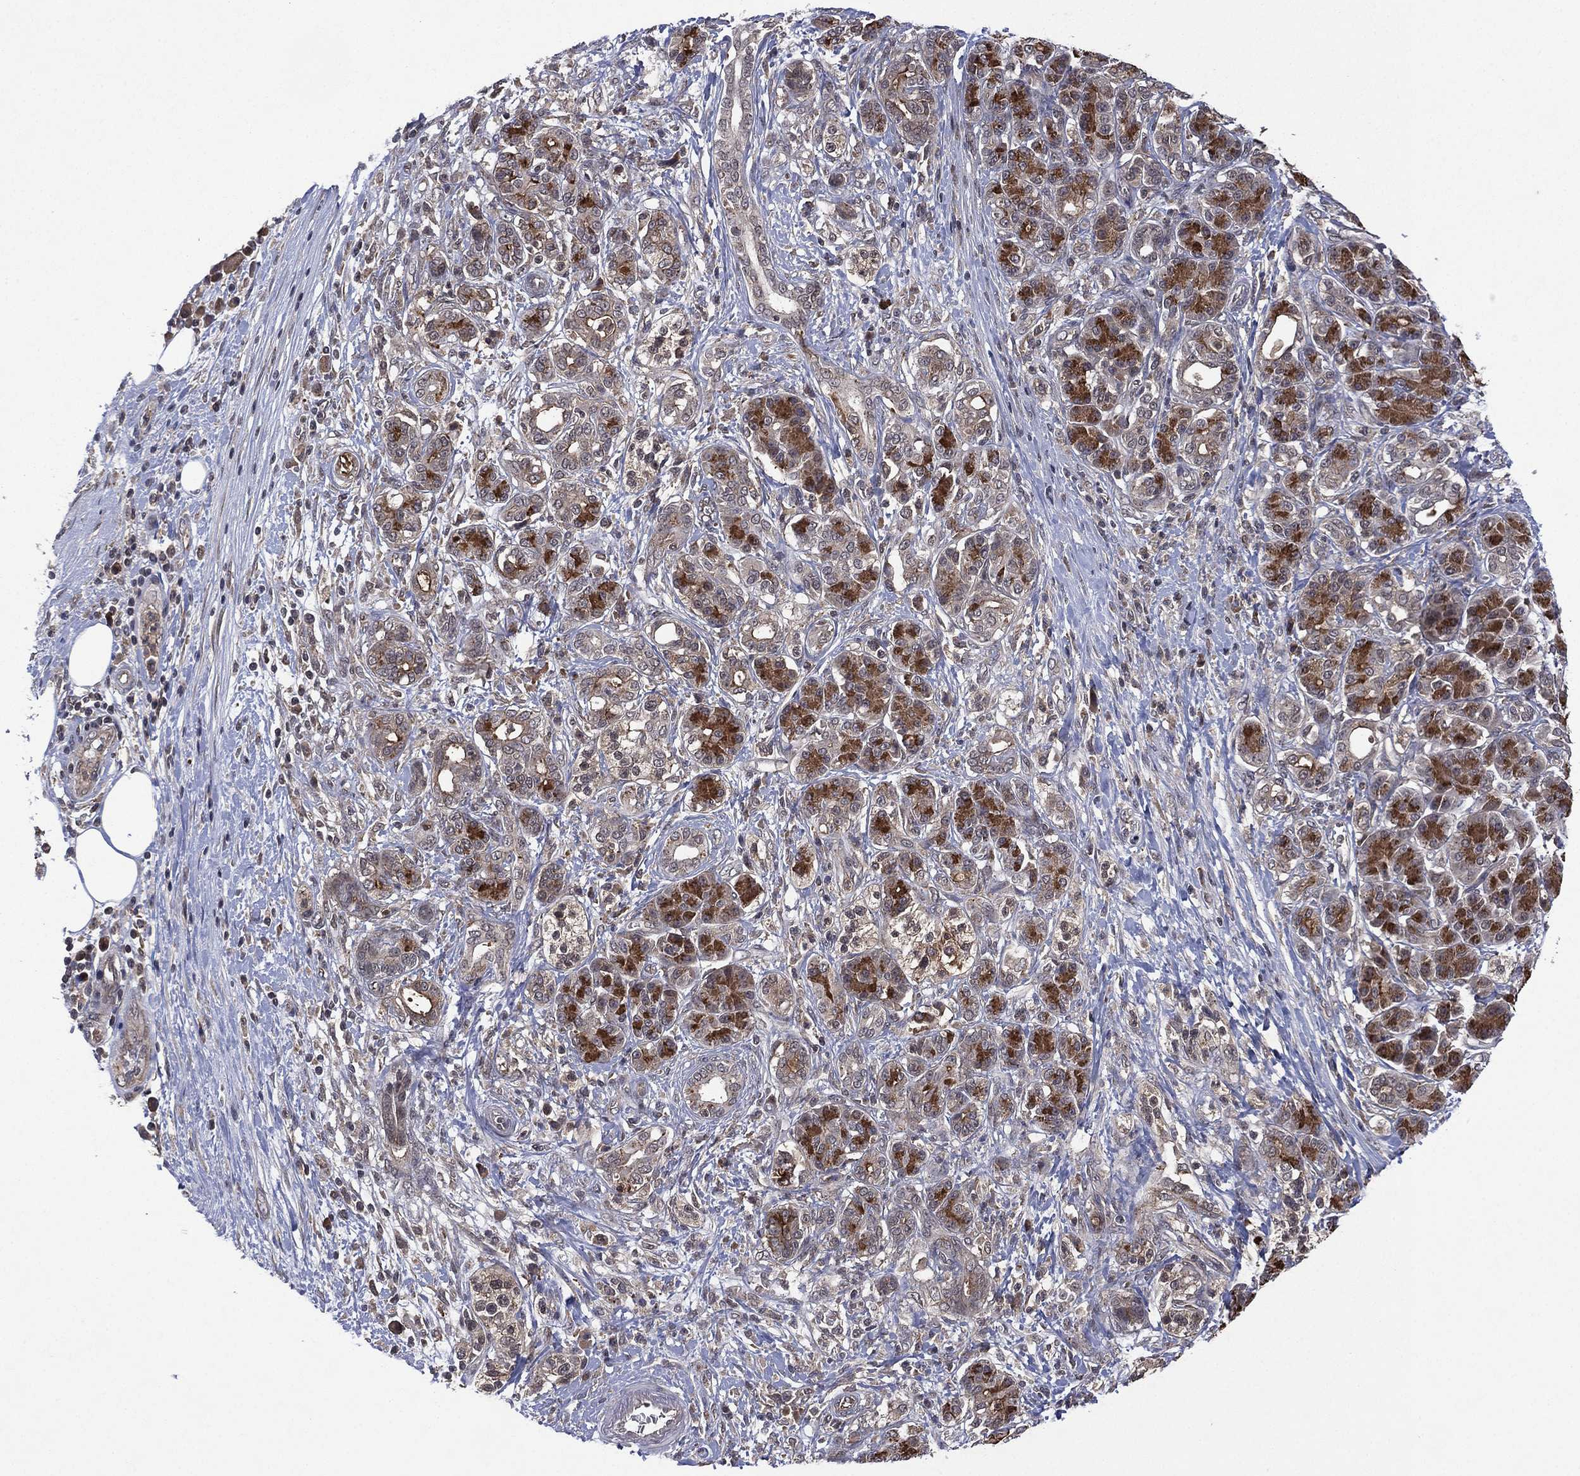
{"staining": {"intensity": "moderate", "quantity": "25%-75%", "location": "cytoplasmic/membranous"}, "tissue": "pancreatic cancer", "cell_type": "Tumor cells", "image_type": "cancer", "snomed": [{"axis": "morphology", "description": "Adenocarcinoma, NOS"}, {"axis": "topography", "description": "Pancreas"}], "caption": "Protein expression analysis of pancreatic adenocarcinoma reveals moderate cytoplasmic/membranous staining in approximately 25%-75% of tumor cells. (Brightfield microscopy of DAB IHC at high magnification).", "gene": "ATG4B", "patient": {"sex": "female", "age": 73}}